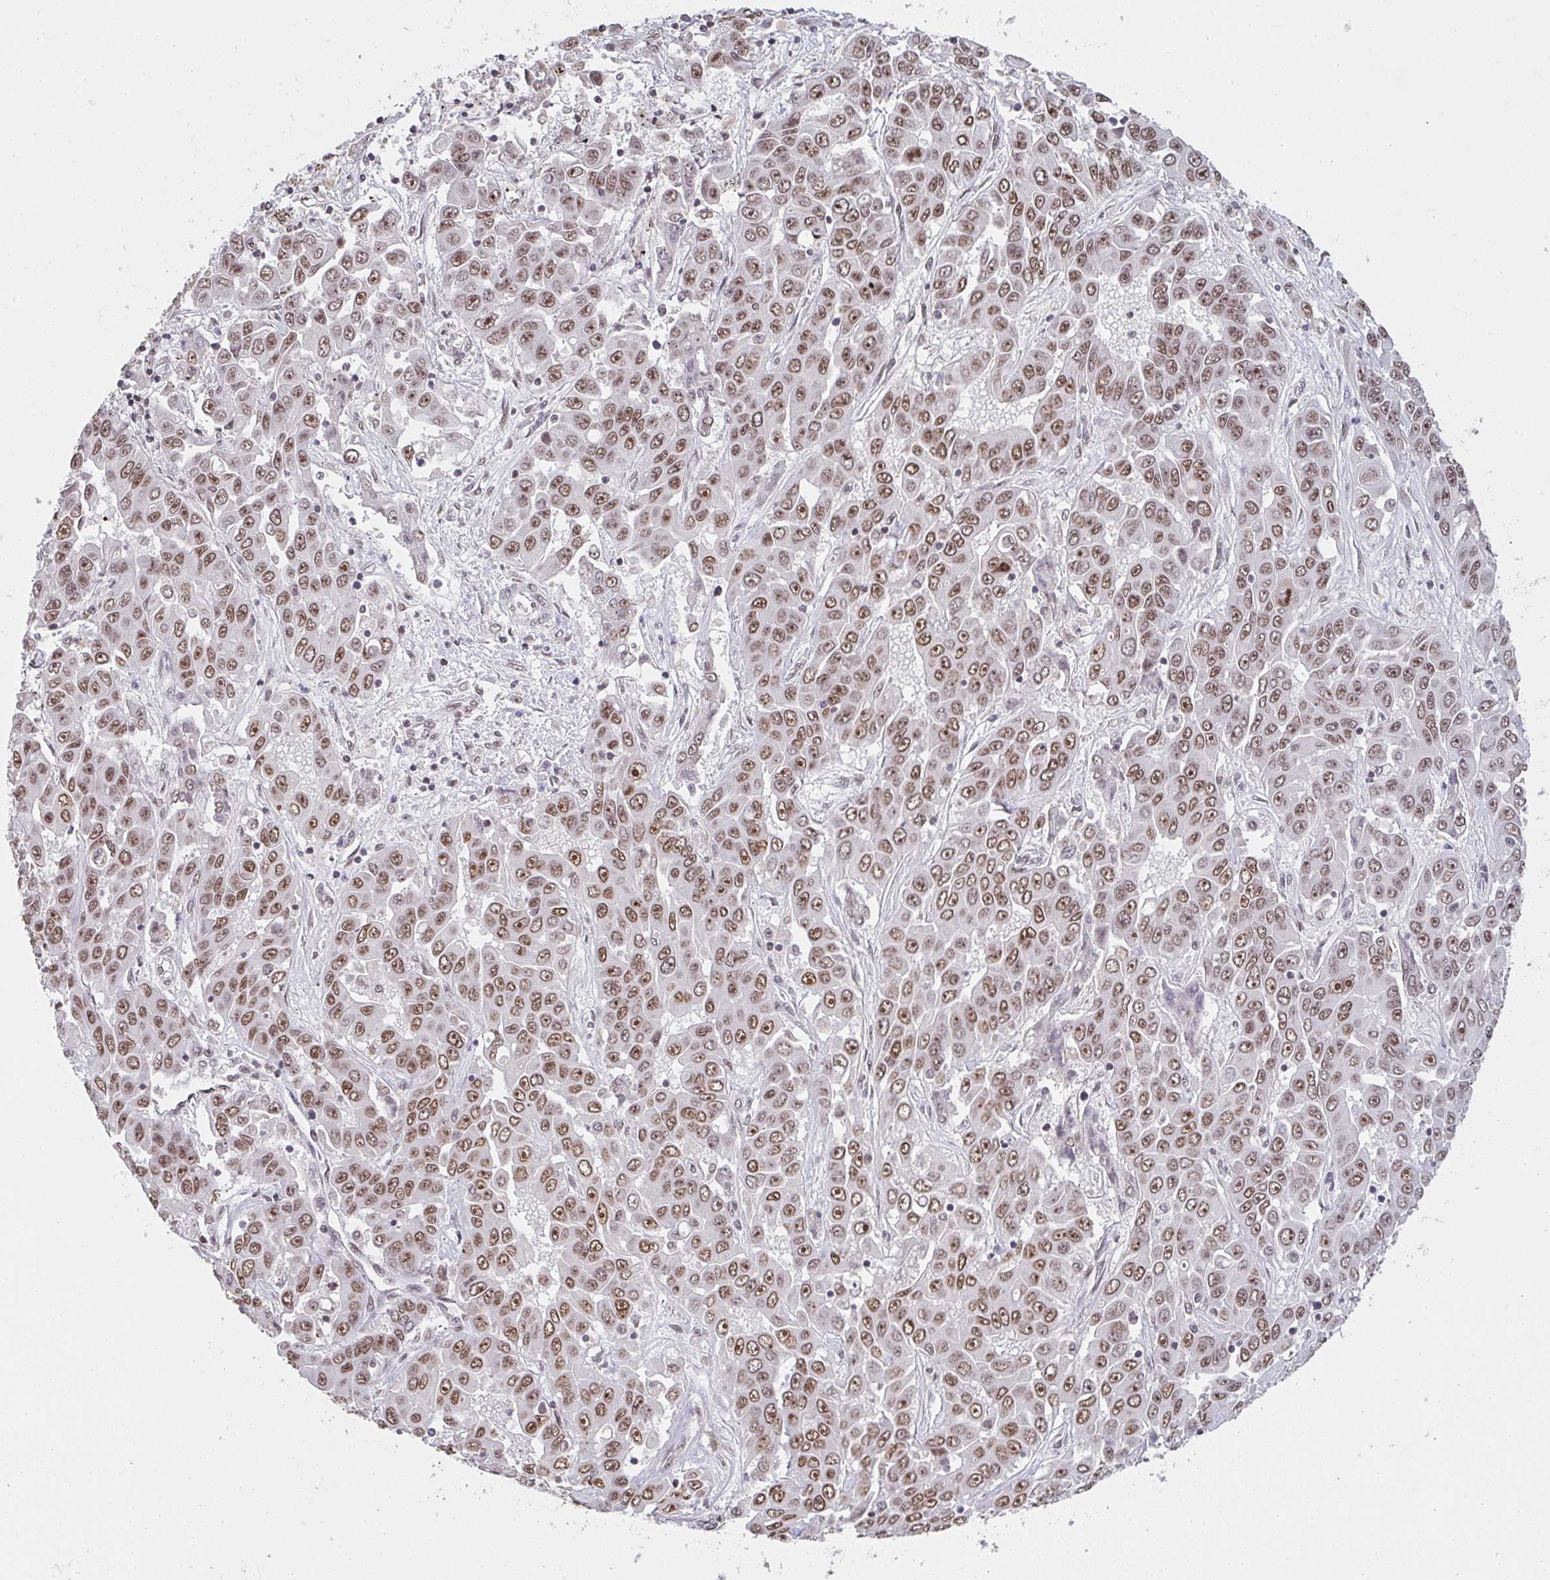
{"staining": {"intensity": "moderate", "quantity": ">75%", "location": "nuclear"}, "tissue": "liver cancer", "cell_type": "Tumor cells", "image_type": "cancer", "snomed": [{"axis": "morphology", "description": "Cholangiocarcinoma"}, {"axis": "topography", "description": "Liver"}], "caption": "Human liver cancer (cholangiocarcinoma) stained with a brown dye shows moderate nuclear positive expression in approximately >75% of tumor cells.", "gene": "DKC1", "patient": {"sex": "female", "age": 52}}